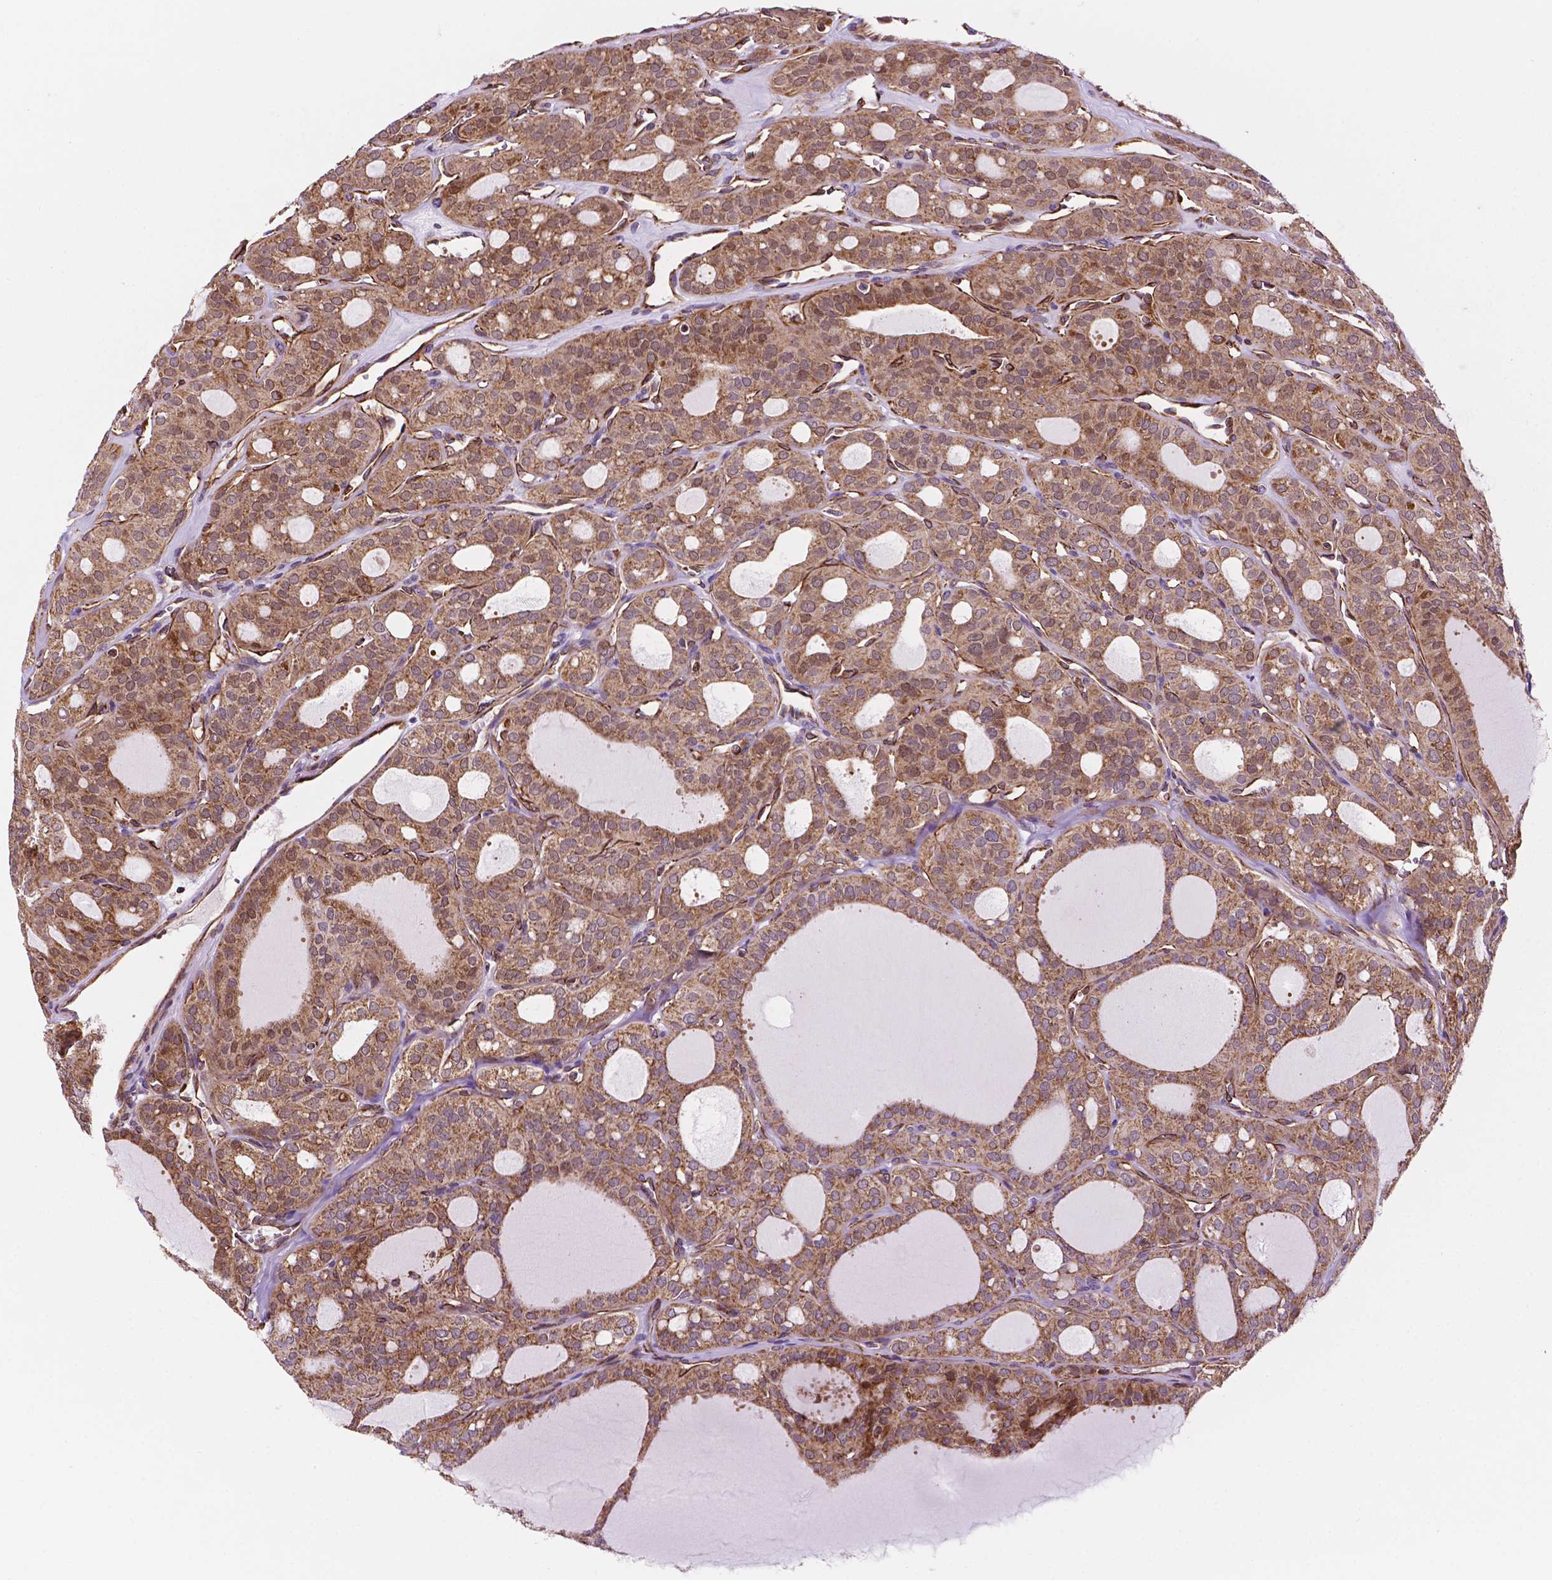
{"staining": {"intensity": "moderate", "quantity": ">75%", "location": "cytoplasmic/membranous"}, "tissue": "thyroid cancer", "cell_type": "Tumor cells", "image_type": "cancer", "snomed": [{"axis": "morphology", "description": "Follicular adenoma carcinoma, NOS"}, {"axis": "topography", "description": "Thyroid gland"}], "caption": "Tumor cells reveal moderate cytoplasmic/membranous staining in approximately >75% of cells in follicular adenoma carcinoma (thyroid).", "gene": "GEMIN4", "patient": {"sex": "male", "age": 75}}